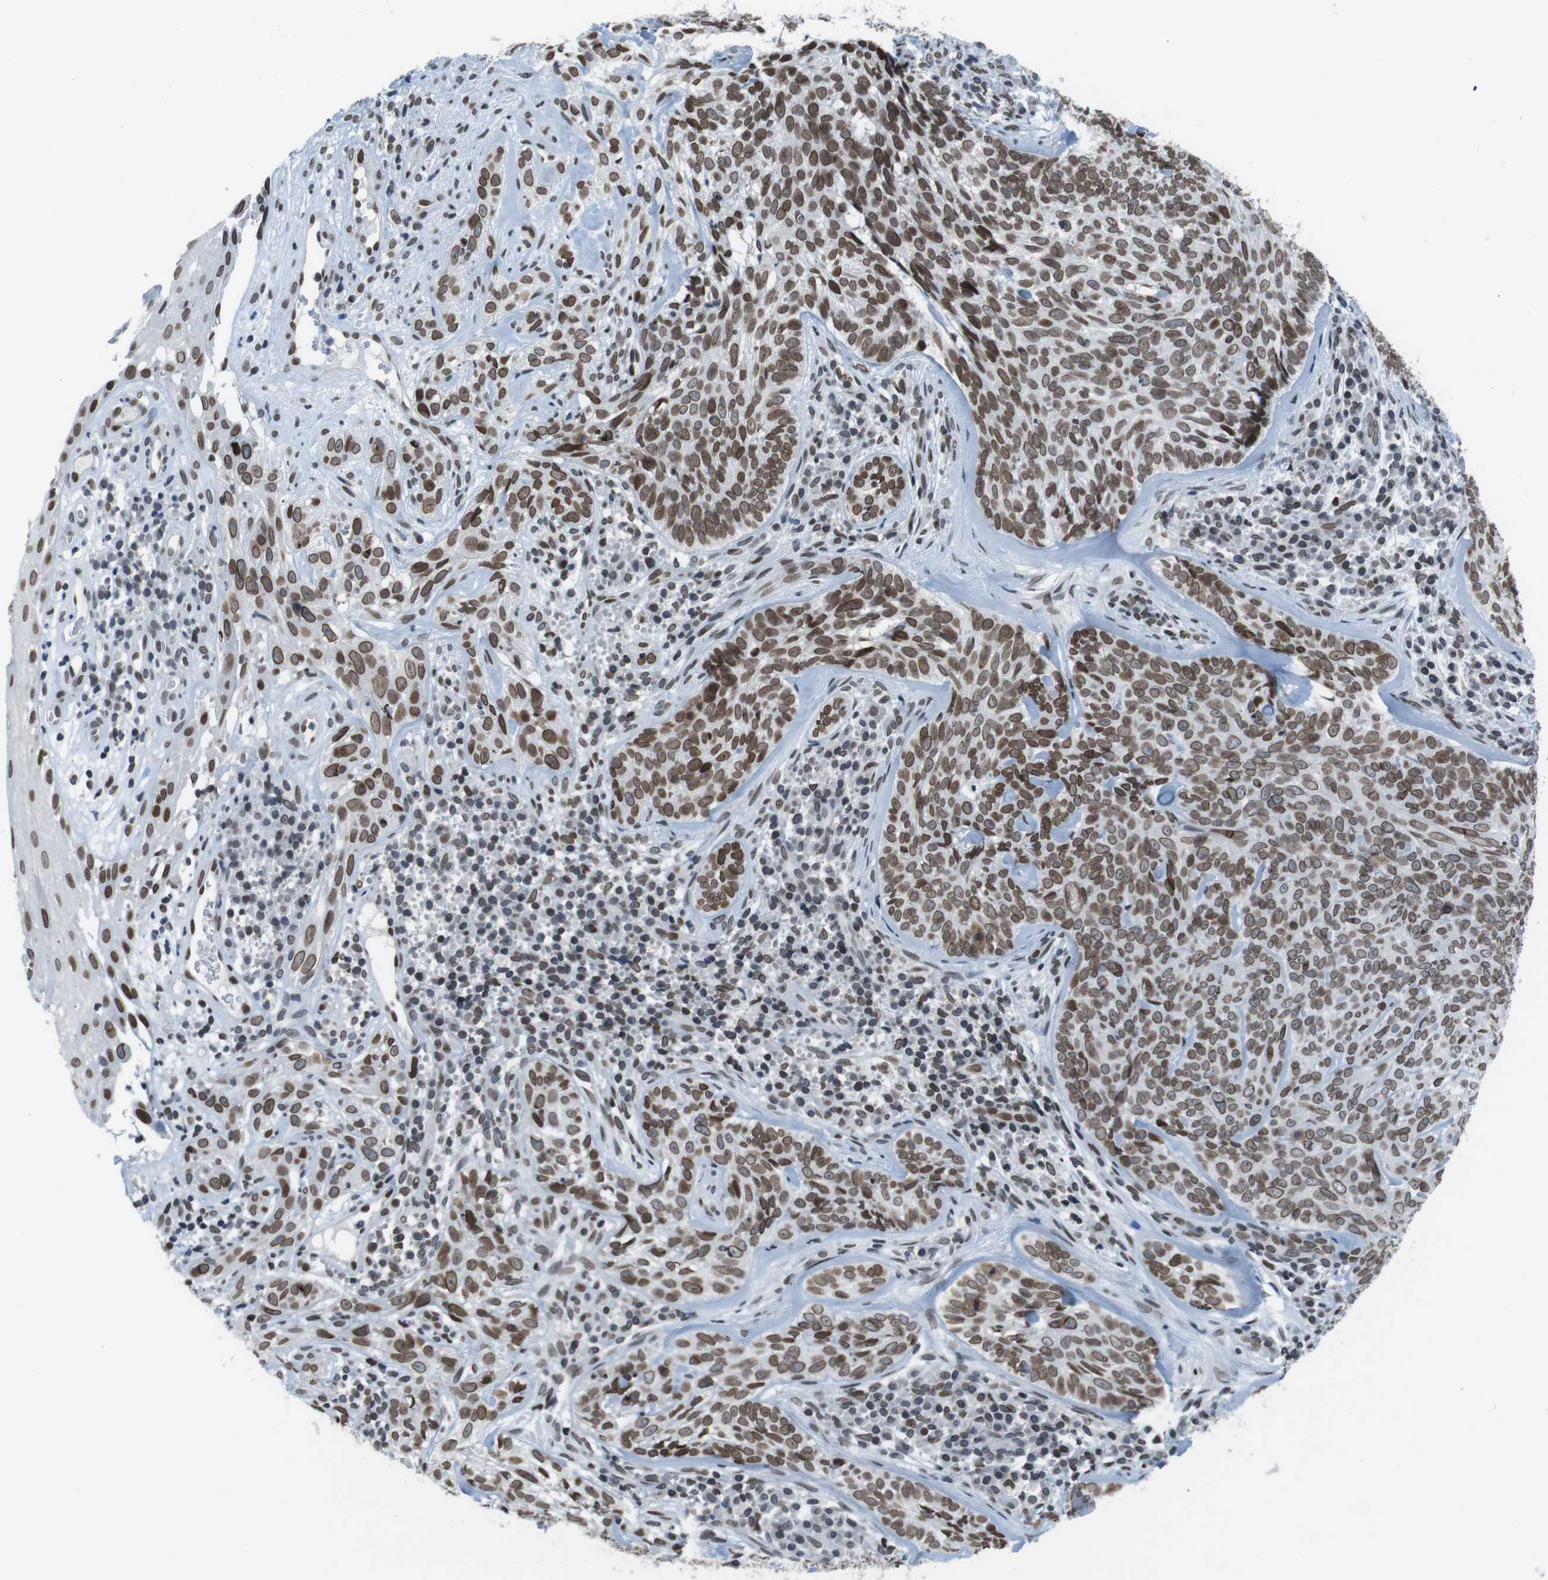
{"staining": {"intensity": "moderate", "quantity": ">75%", "location": "cytoplasmic/membranous,nuclear"}, "tissue": "skin cancer", "cell_type": "Tumor cells", "image_type": "cancer", "snomed": [{"axis": "morphology", "description": "Basal cell carcinoma"}, {"axis": "topography", "description": "Skin"}], "caption": "DAB immunohistochemical staining of human basal cell carcinoma (skin) reveals moderate cytoplasmic/membranous and nuclear protein staining in approximately >75% of tumor cells.", "gene": "MAD1L1", "patient": {"sex": "male", "age": 72}}